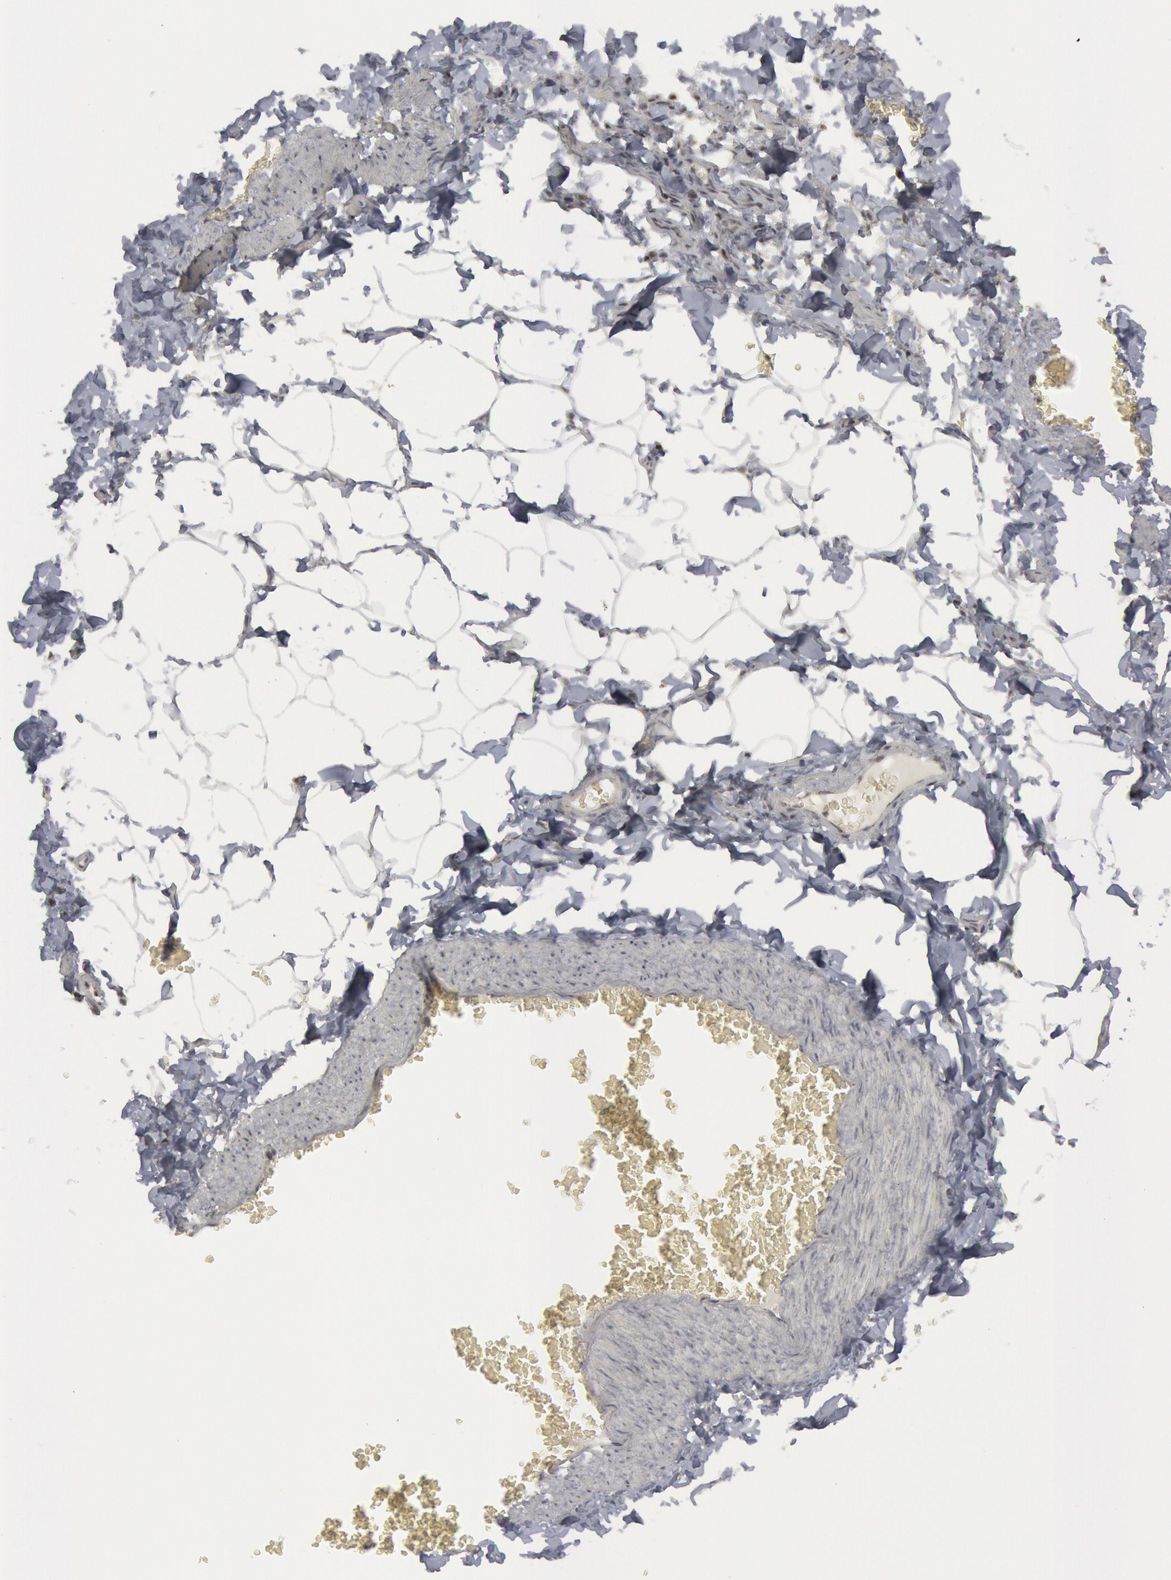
{"staining": {"intensity": "moderate", "quantity": "<25%", "location": "cytoplasmic/membranous"}, "tissue": "adipose tissue", "cell_type": "Adipocytes", "image_type": "normal", "snomed": [{"axis": "morphology", "description": "Normal tissue, NOS"}, {"axis": "topography", "description": "Vascular tissue"}], "caption": "Immunohistochemical staining of benign adipose tissue exhibits <25% levels of moderate cytoplasmic/membranous protein positivity in approximately <25% of adipocytes. The staining was performed using DAB, with brown indicating positive protein expression. Nuclei are stained blue with hematoxylin.", "gene": "CASP9", "patient": {"sex": "male", "age": 41}}